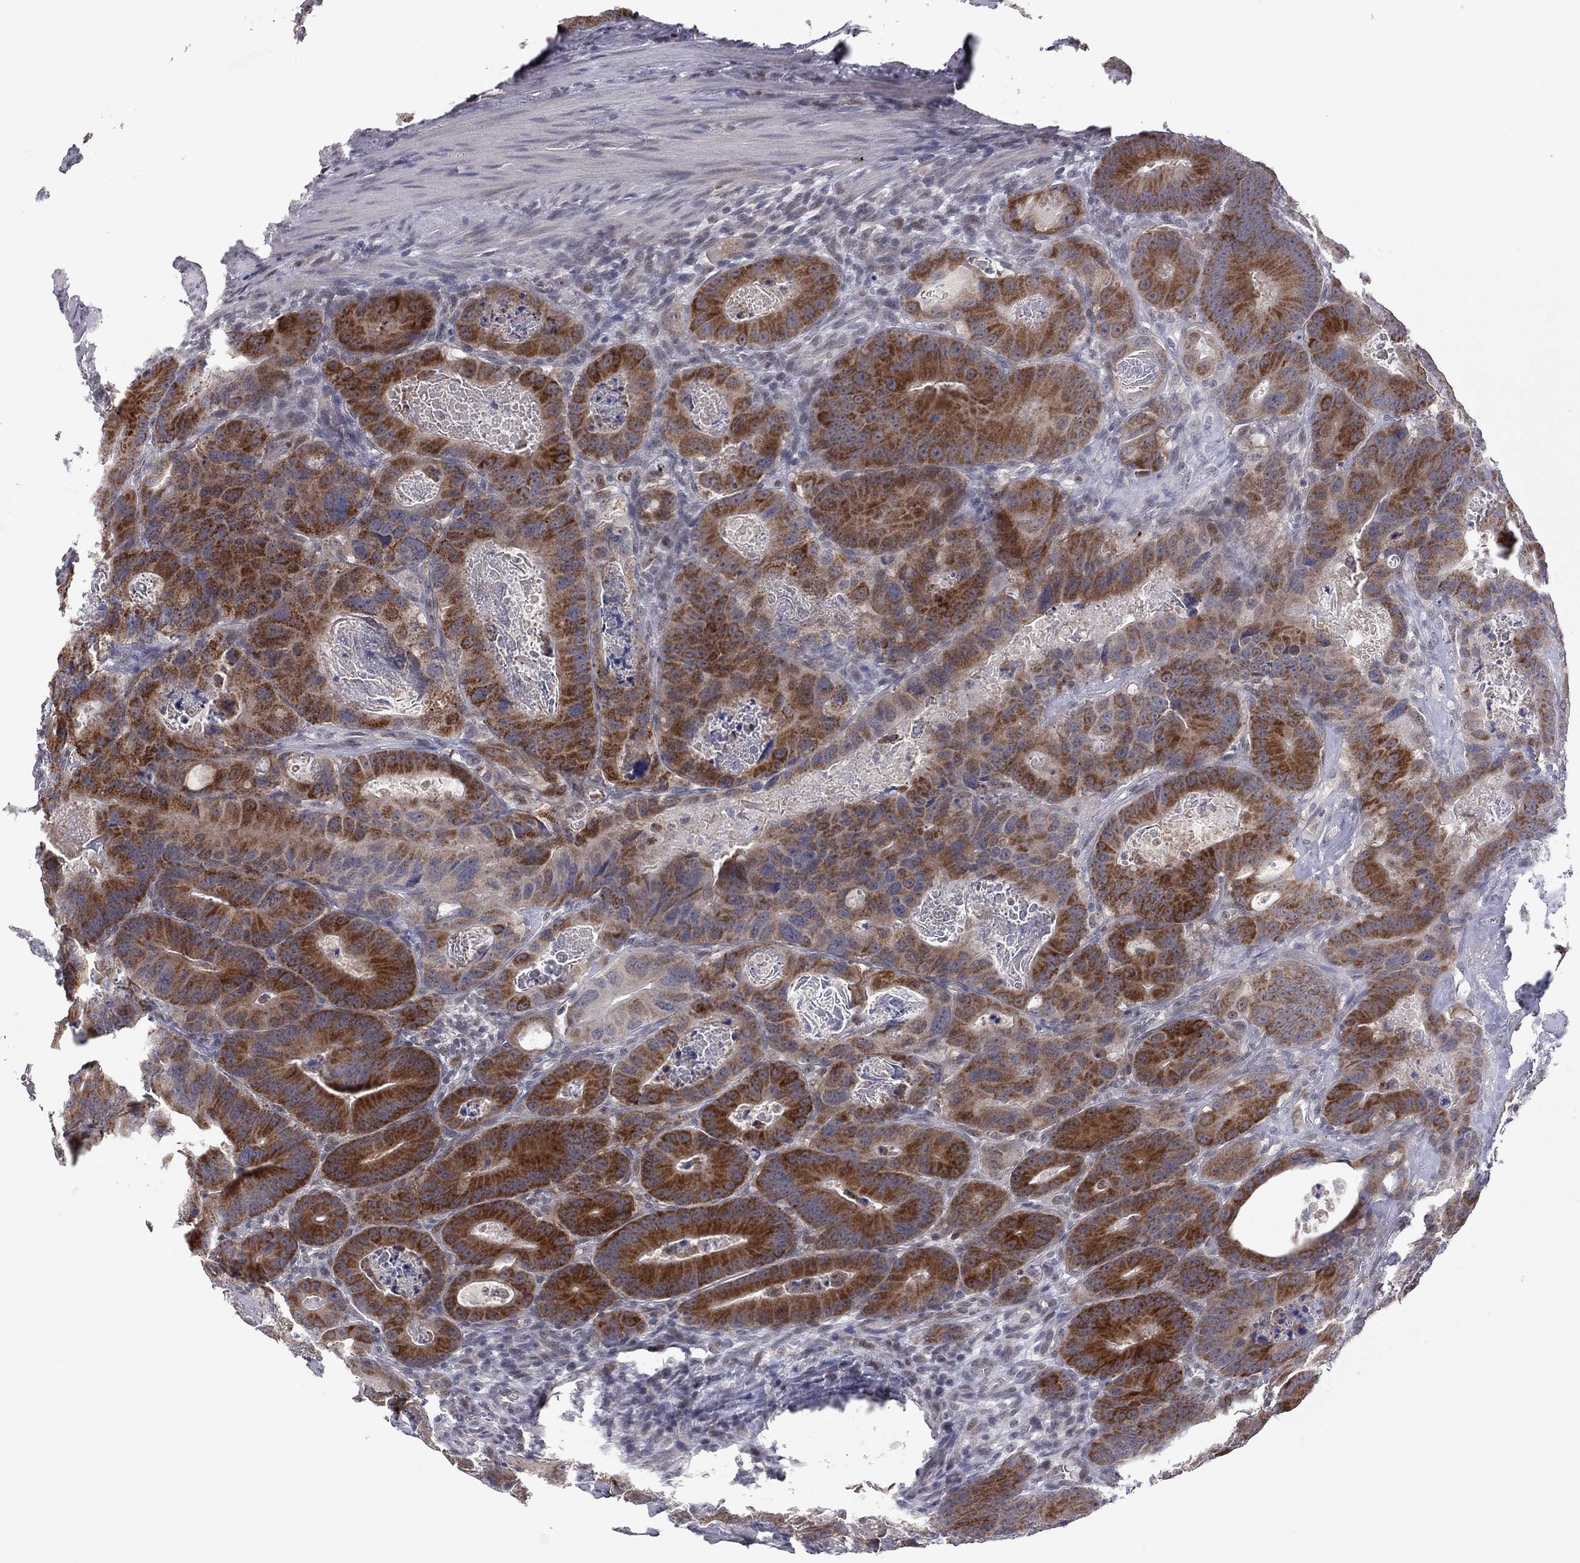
{"staining": {"intensity": "strong", "quantity": ">75%", "location": "cytoplasmic/membranous"}, "tissue": "colorectal cancer", "cell_type": "Tumor cells", "image_type": "cancer", "snomed": [{"axis": "morphology", "description": "Adenocarcinoma, NOS"}, {"axis": "topography", "description": "Rectum"}], "caption": "This histopathology image reveals colorectal cancer (adenocarcinoma) stained with IHC to label a protein in brown. The cytoplasmic/membranous of tumor cells show strong positivity for the protein. Nuclei are counter-stained blue.", "gene": "MC3R", "patient": {"sex": "male", "age": 64}}